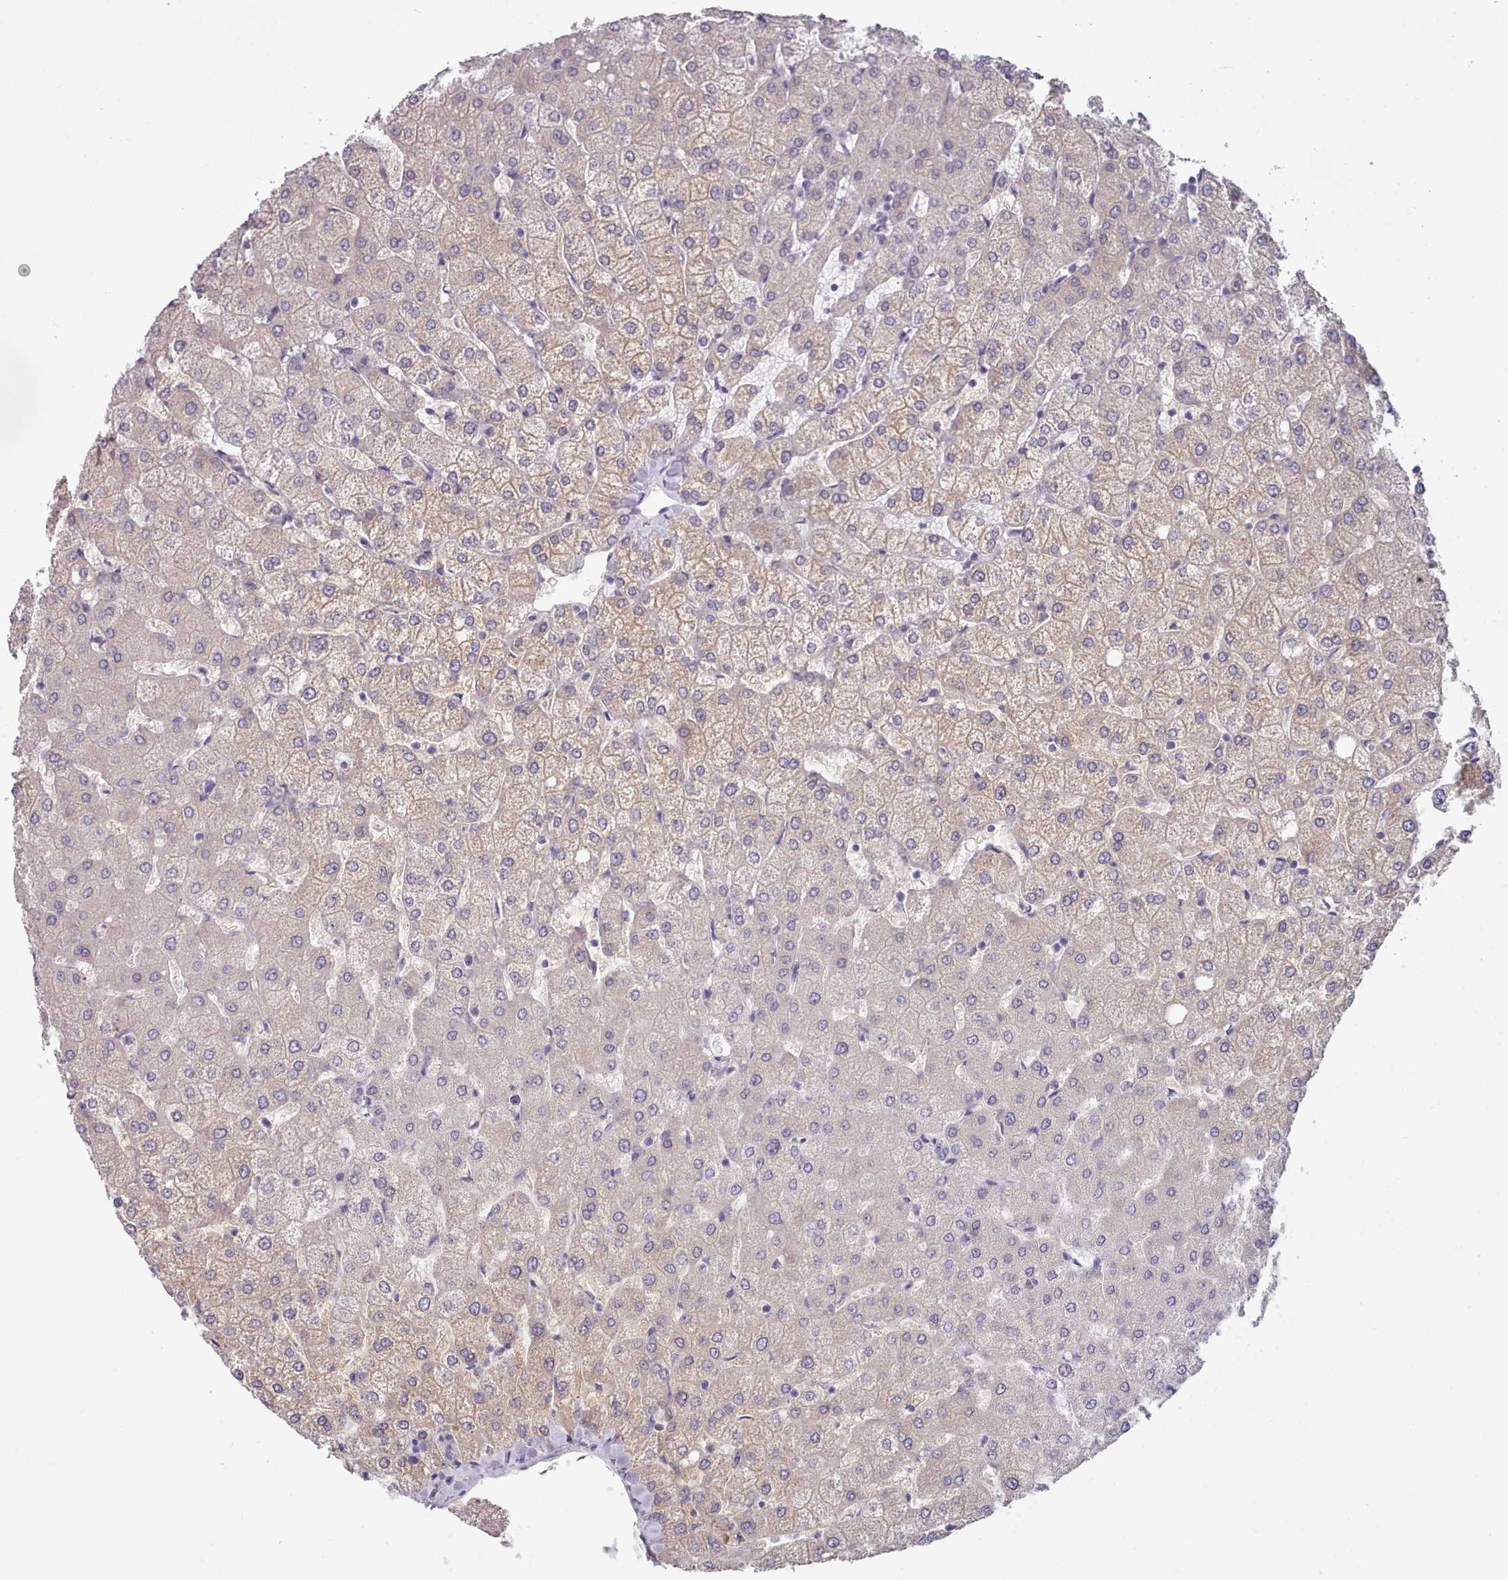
{"staining": {"intensity": "negative", "quantity": "none", "location": "none"}, "tissue": "liver", "cell_type": "Cholangiocytes", "image_type": "normal", "snomed": [{"axis": "morphology", "description": "Normal tissue, NOS"}, {"axis": "topography", "description": "Liver"}], "caption": "Immunohistochemistry (IHC) photomicrograph of normal liver: liver stained with DAB (3,3'-diaminobenzidine) exhibits no significant protein expression in cholangiocytes.", "gene": "DPF1", "patient": {"sex": "female", "age": 54}}